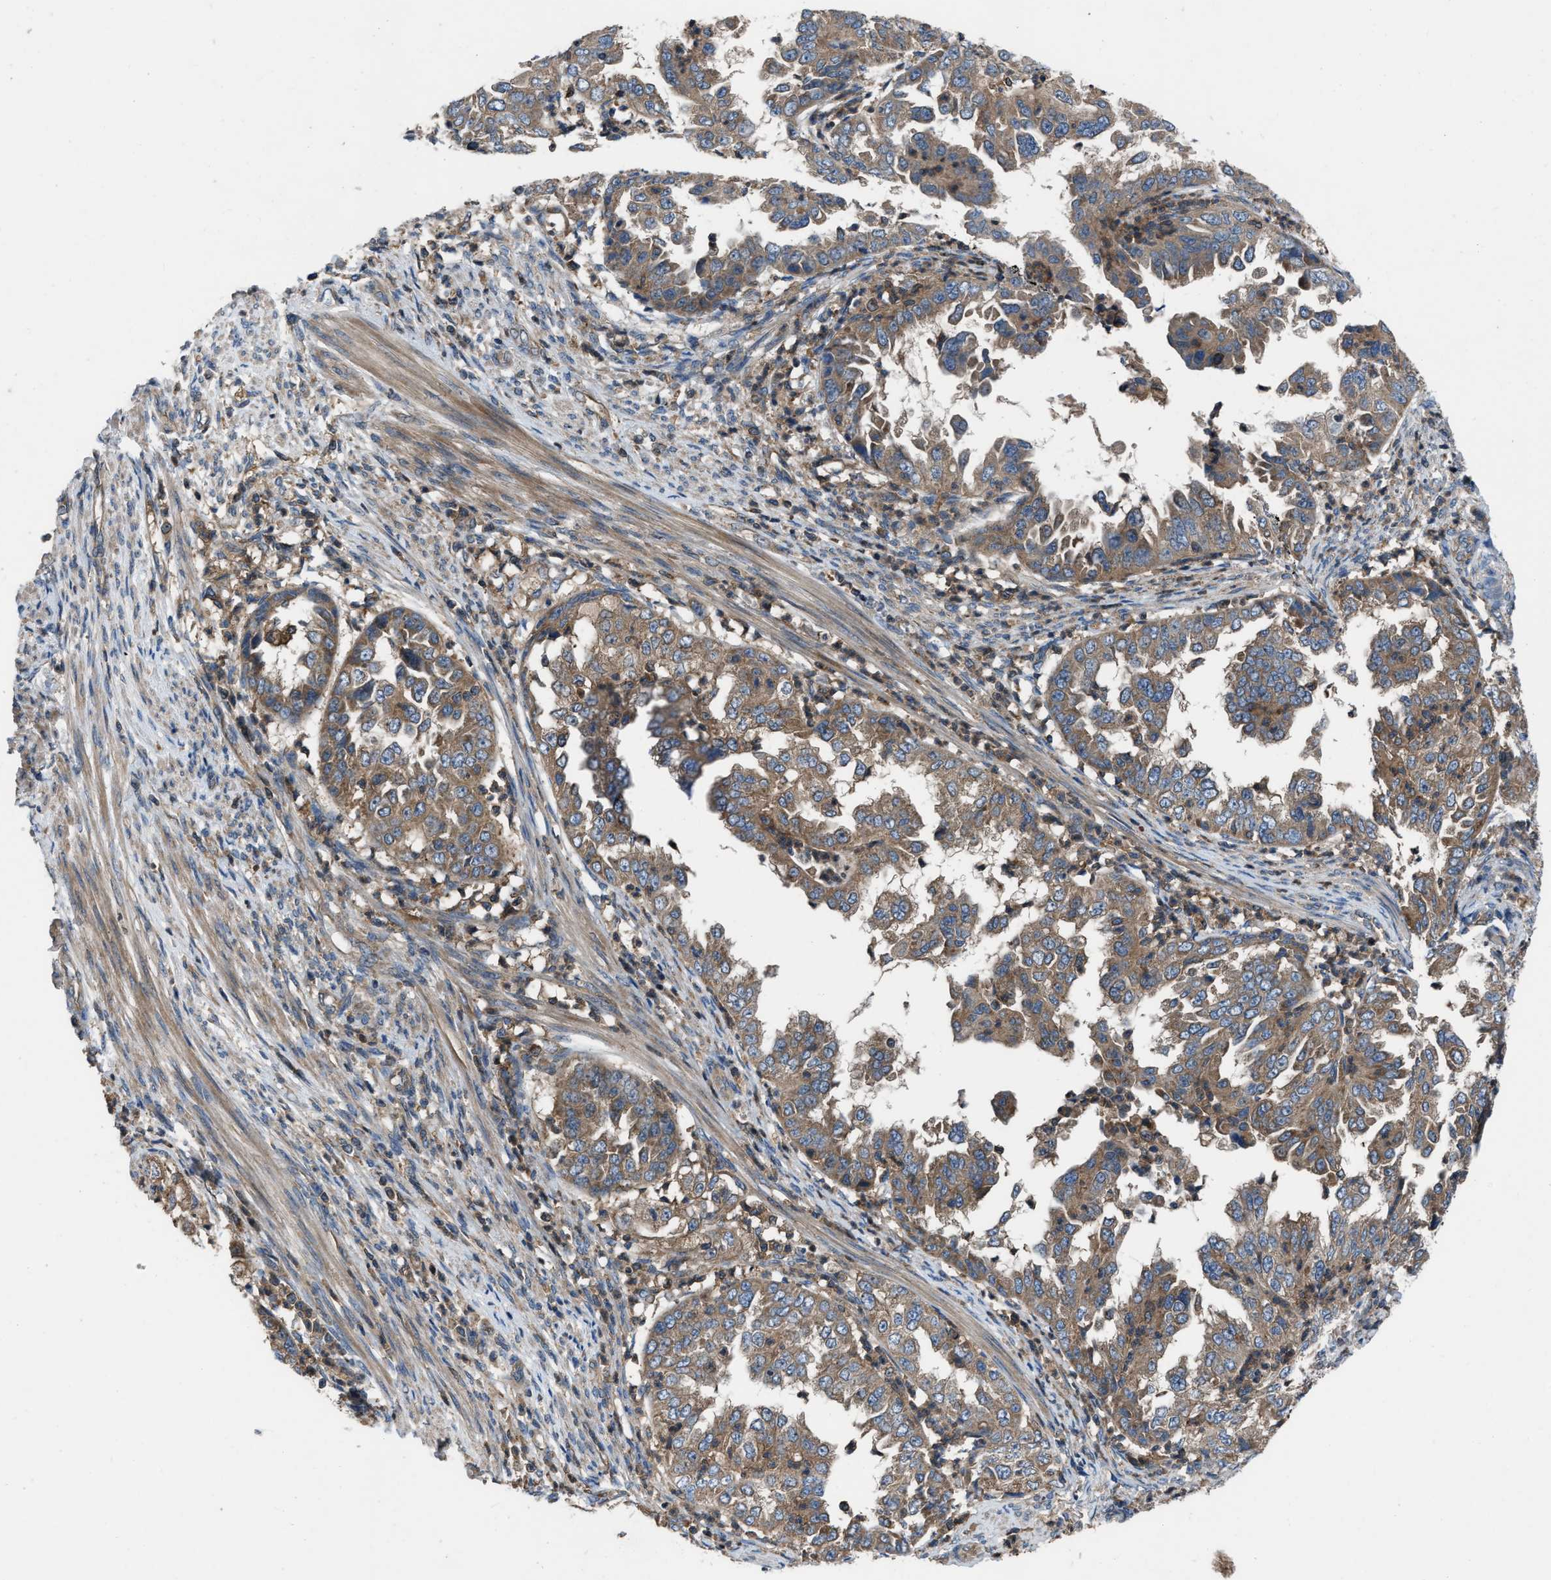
{"staining": {"intensity": "moderate", "quantity": ">75%", "location": "cytoplasmic/membranous"}, "tissue": "endometrial cancer", "cell_type": "Tumor cells", "image_type": "cancer", "snomed": [{"axis": "morphology", "description": "Adenocarcinoma, NOS"}, {"axis": "topography", "description": "Endometrium"}], "caption": "Protein expression analysis of endometrial cancer (adenocarcinoma) demonstrates moderate cytoplasmic/membranous positivity in about >75% of tumor cells. (Brightfield microscopy of DAB IHC at high magnification).", "gene": "USP25", "patient": {"sex": "female", "age": 85}}